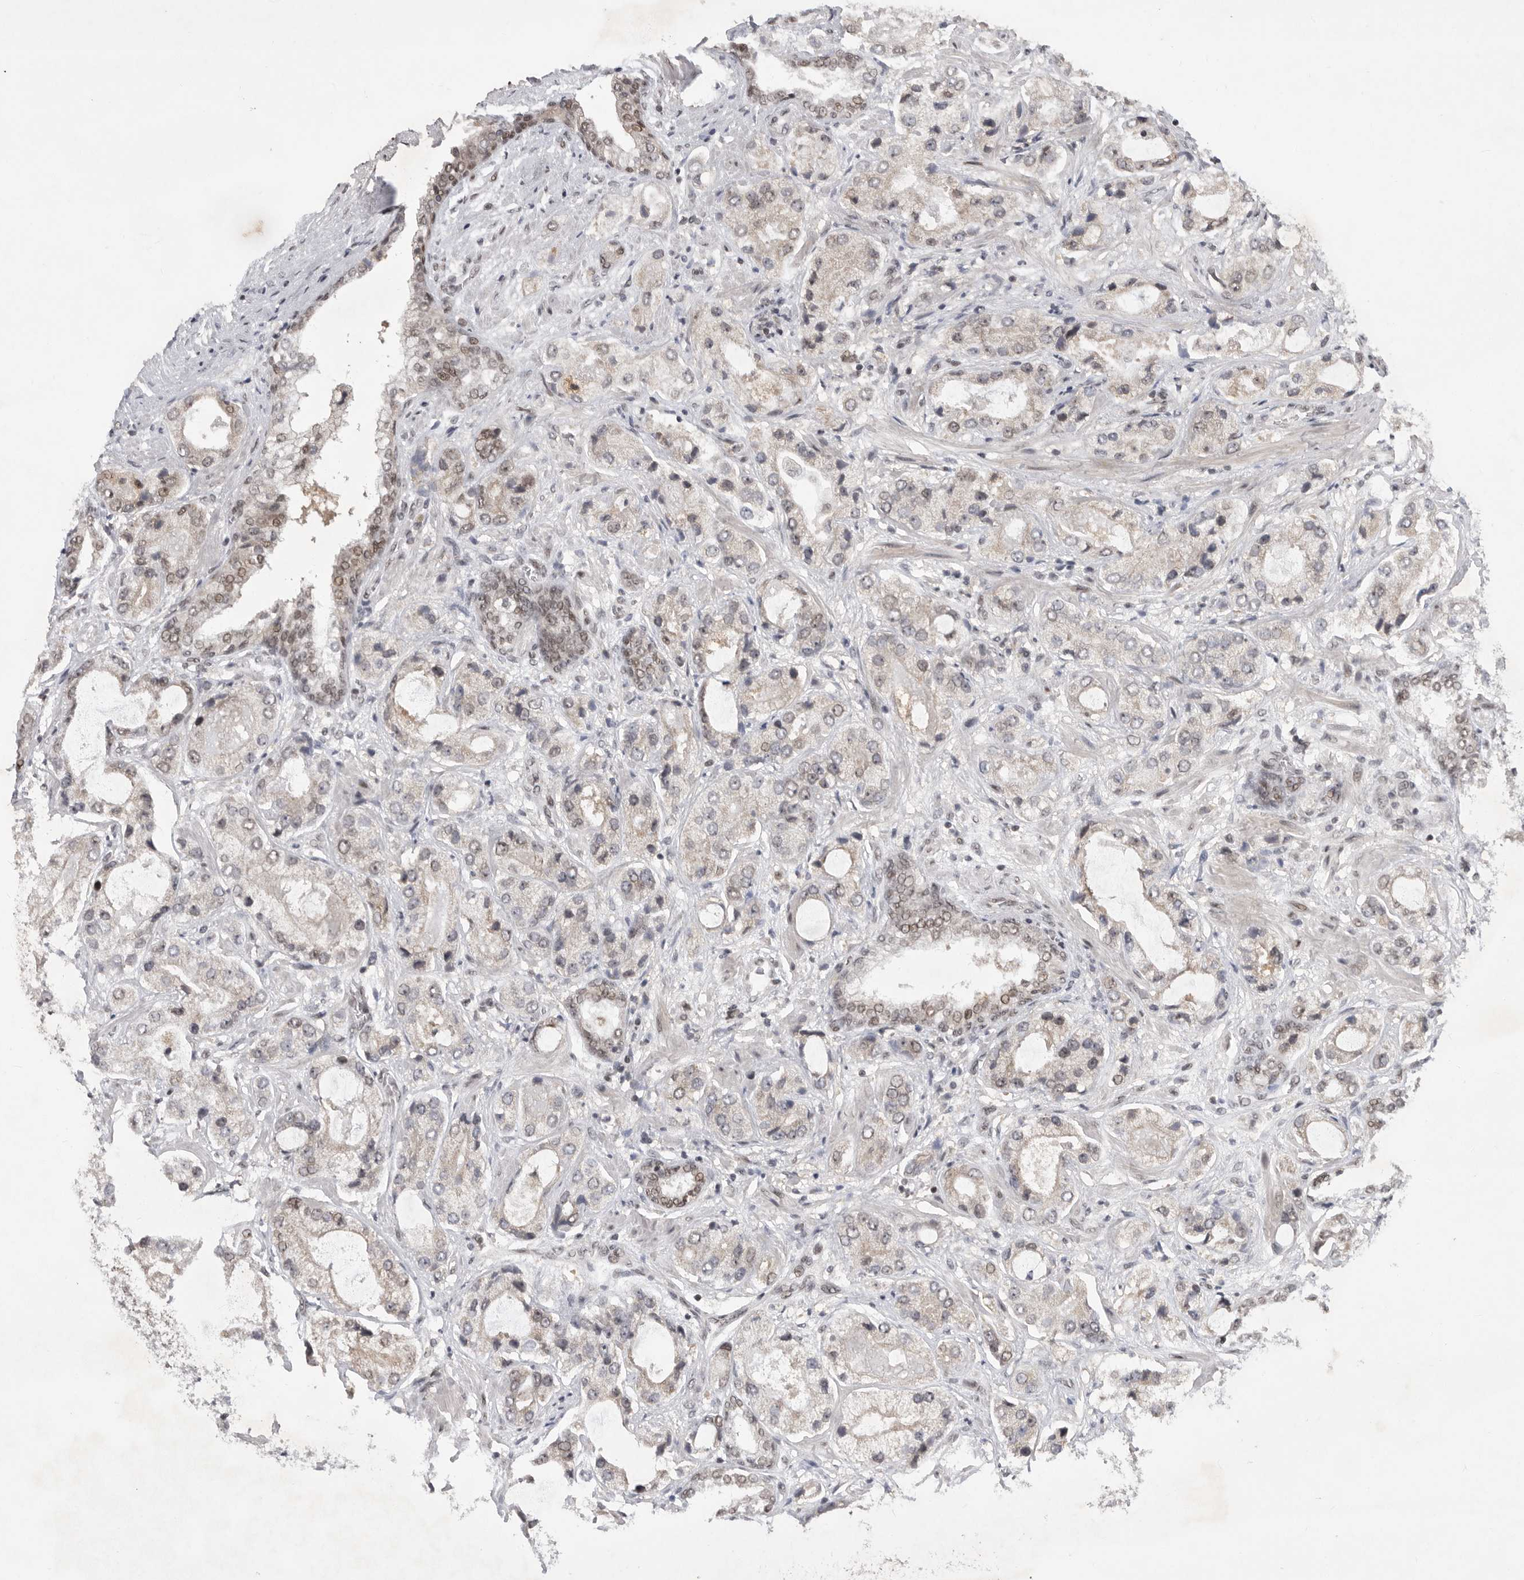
{"staining": {"intensity": "weak", "quantity": "25%-75%", "location": "nuclear"}, "tissue": "prostate cancer", "cell_type": "Tumor cells", "image_type": "cancer", "snomed": [{"axis": "morphology", "description": "Normal tissue, NOS"}, {"axis": "morphology", "description": "Adenocarcinoma, High grade"}, {"axis": "topography", "description": "Prostate"}, {"axis": "topography", "description": "Peripheral nerve tissue"}], "caption": "Immunohistochemical staining of human prostate cancer (adenocarcinoma (high-grade)) shows weak nuclear protein positivity in about 25%-75% of tumor cells. (brown staining indicates protein expression, while blue staining denotes nuclei).", "gene": "ZNF830", "patient": {"sex": "male", "age": 59}}